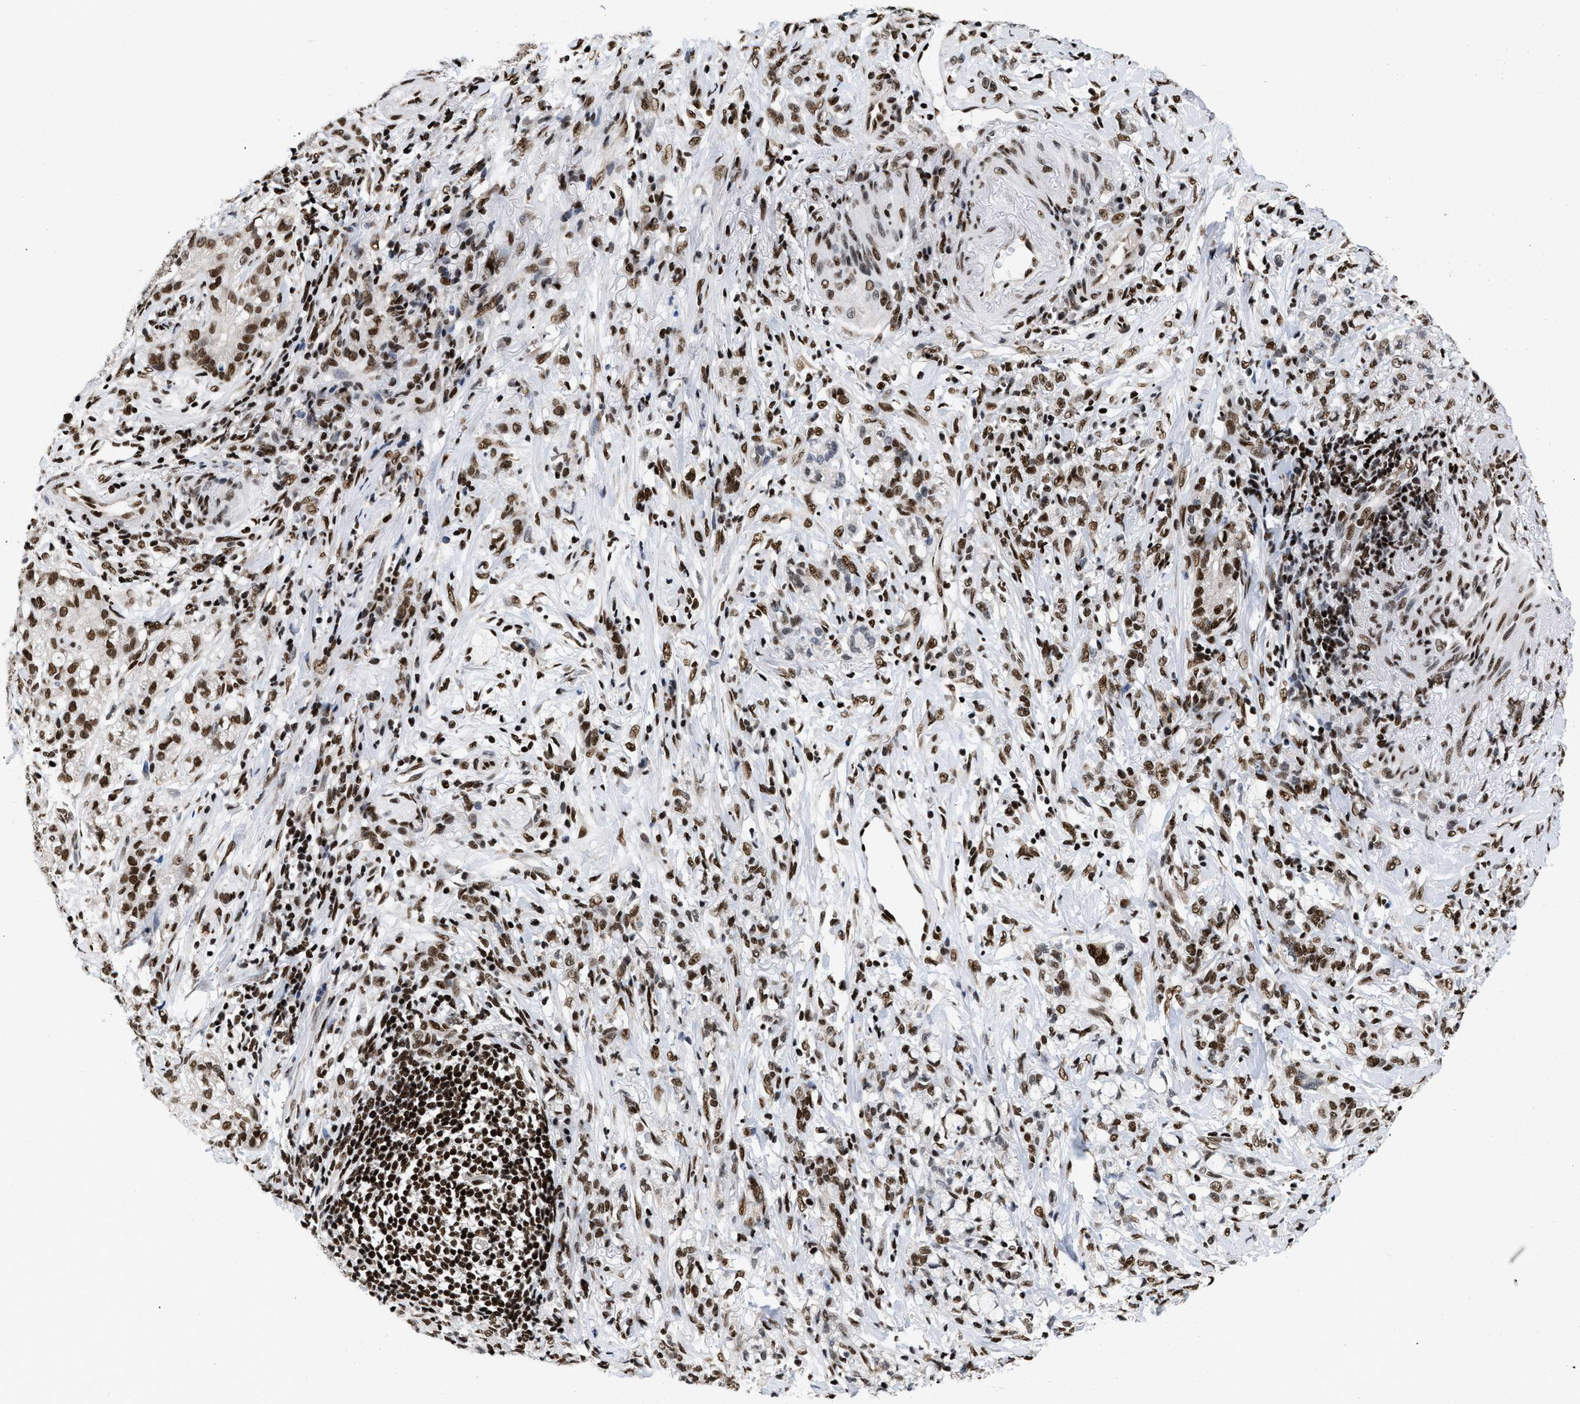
{"staining": {"intensity": "strong", "quantity": ">75%", "location": "nuclear"}, "tissue": "stomach cancer", "cell_type": "Tumor cells", "image_type": "cancer", "snomed": [{"axis": "morphology", "description": "Adenocarcinoma, NOS"}, {"axis": "topography", "description": "Stomach, lower"}], "caption": "Stomach adenocarcinoma stained with DAB (3,3'-diaminobenzidine) immunohistochemistry (IHC) displays high levels of strong nuclear positivity in about >75% of tumor cells.", "gene": "CREB1", "patient": {"sex": "male", "age": 88}}